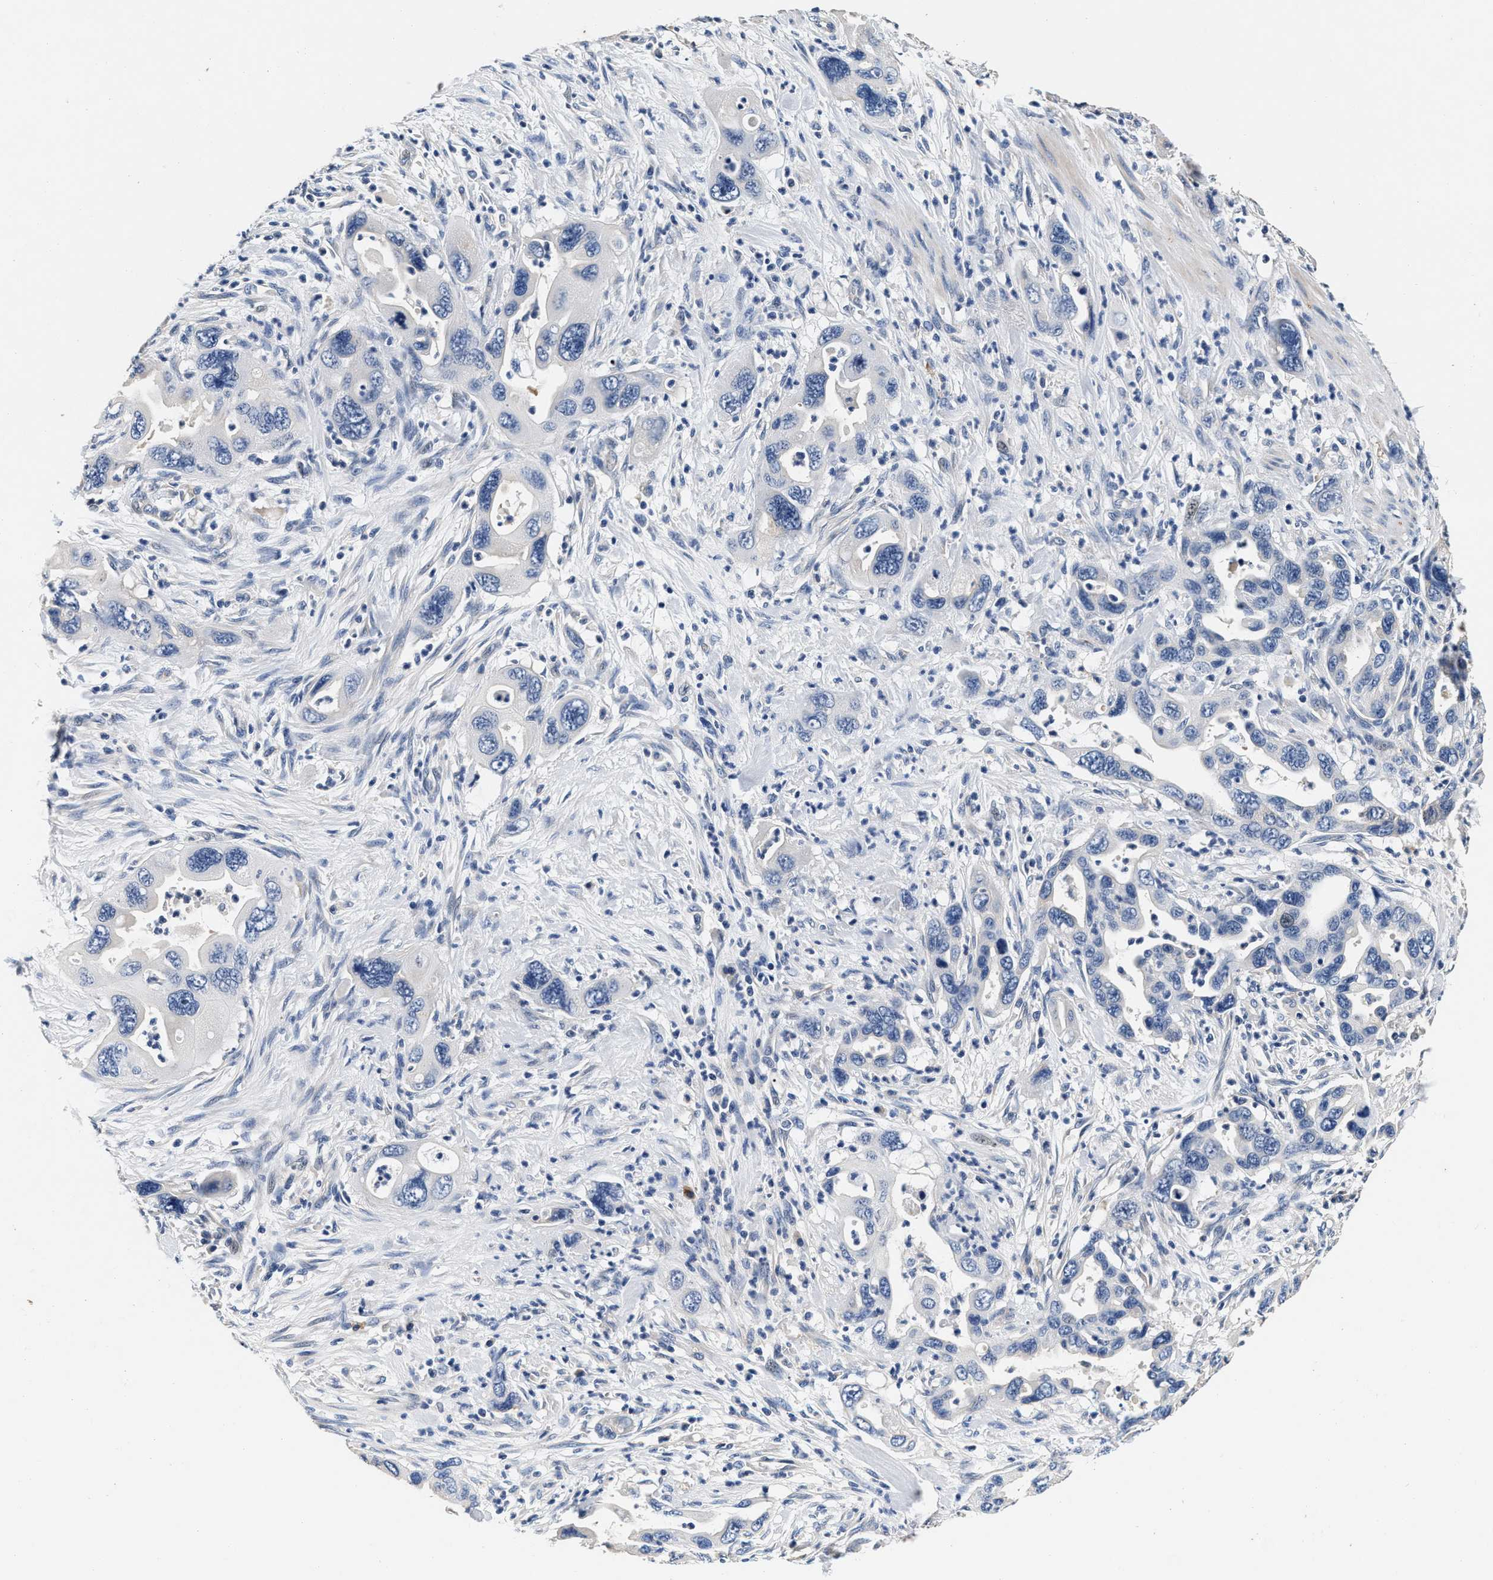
{"staining": {"intensity": "negative", "quantity": "none", "location": "none"}, "tissue": "pancreatic cancer", "cell_type": "Tumor cells", "image_type": "cancer", "snomed": [{"axis": "morphology", "description": "Adenocarcinoma, NOS"}, {"axis": "topography", "description": "Pancreas"}], "caption": "A photomicrograph of pancreatic cancer stained for a protein shows no brown staining in tumor cells. (Stains: DAB (3,3'-diaminobenzidine) IHC with hematoxylin counter stain, Microscopy: brightfield microscopy at high magnification).", "gene": "ABCG8", "patient": {"sex": "female", "age": 70}}